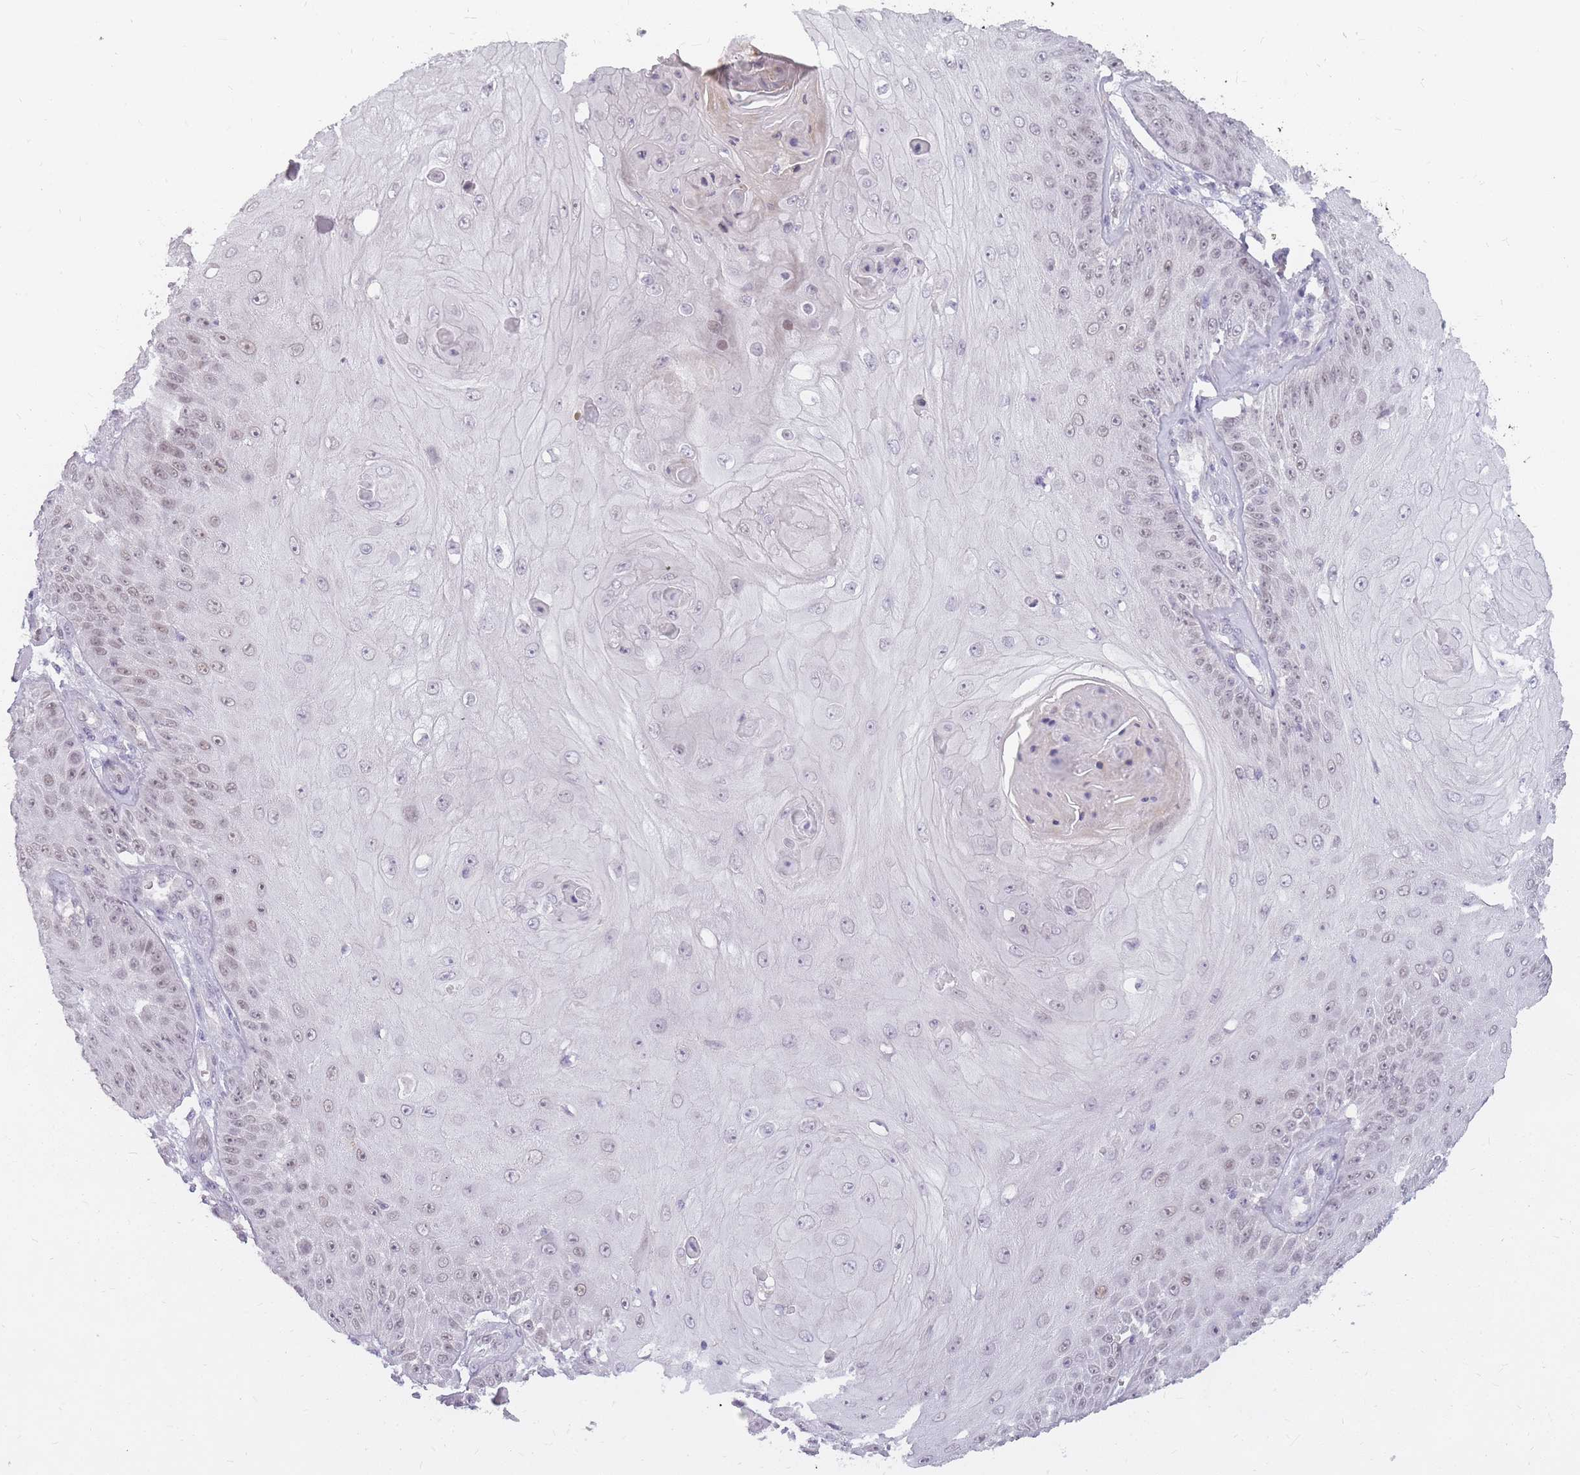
{"staining": {"intensity": "weak", "quantity": "25%-75%", "location": "nuclear"}, "tissue": "skin cancer", "cell_type": "Tumor cells", "image_type": "cancer", "snomed": [{"axis": "morphology", "description": "Squamous cell carcinoma, NOS"}, {"axis": "topography", "description": "Skin"}], "caption": "A brown stain shows weak nuclear staining of a protein in human squamous cell carcinoma (skin) tumor cells.", "gene": "POMZP3", "patient": {"sex": "male", "age": 70}}